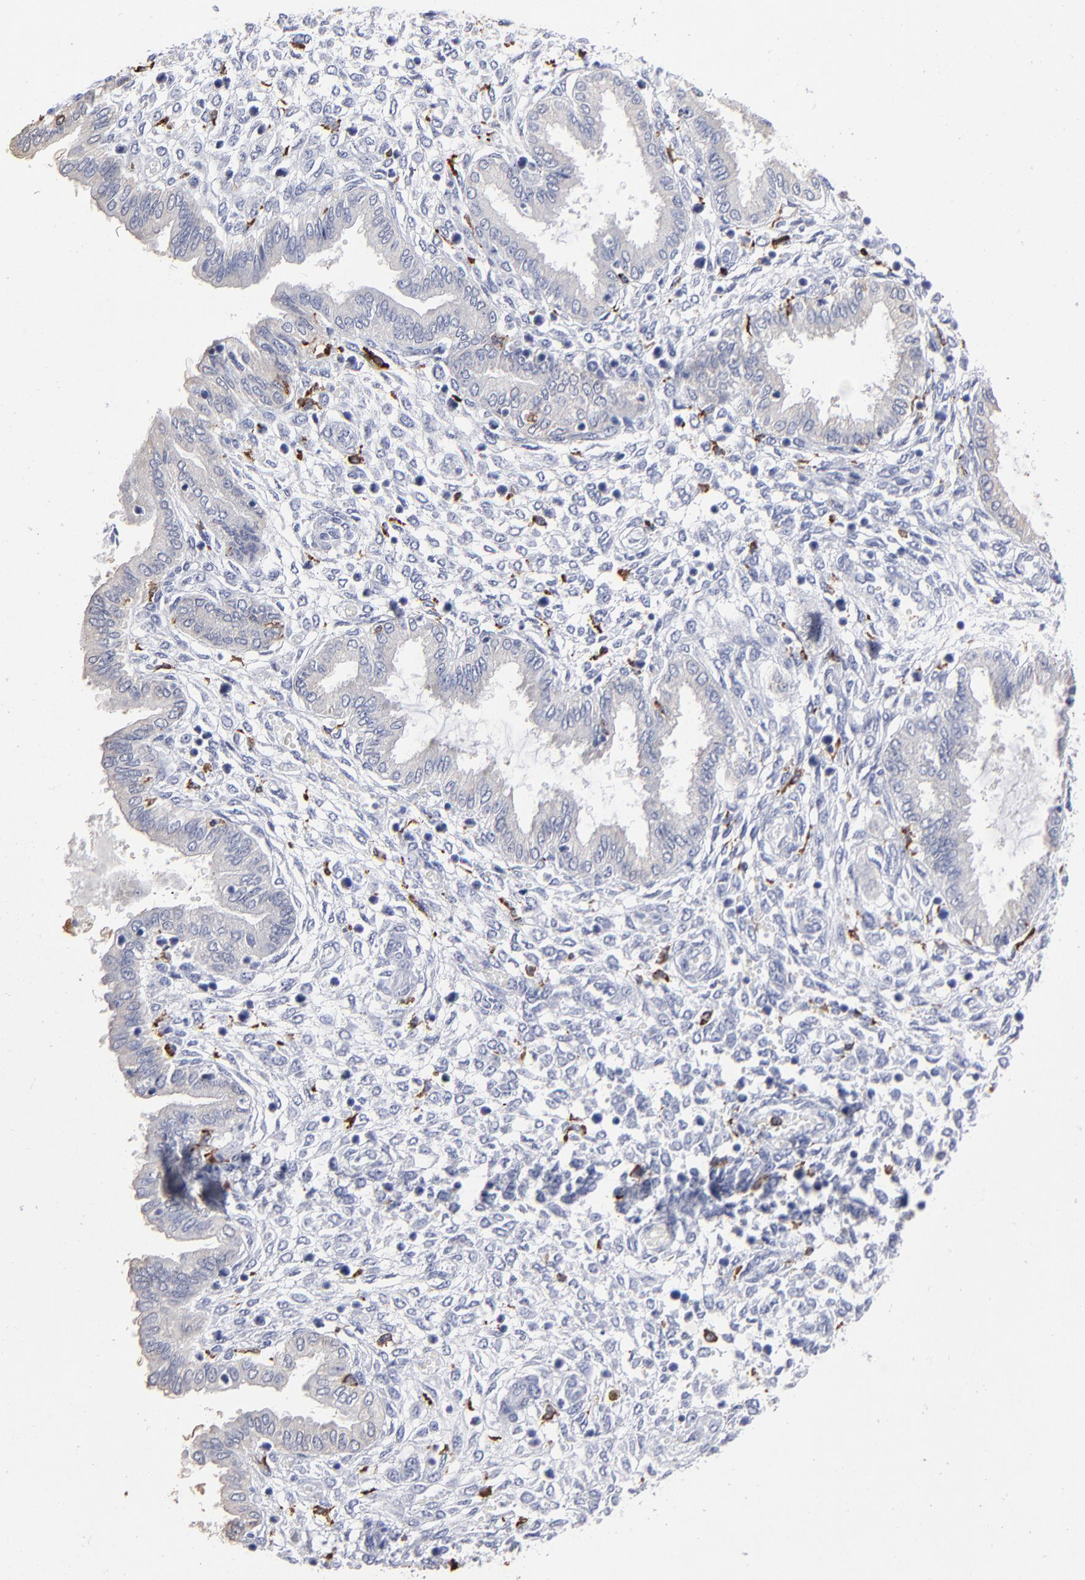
{"staining": {"intensity": "strong", "quantity": "<25%", "location": "cytoplasmic/membranous"}, "tissue": "endometrium", "cell_type": "Cells in endometrial stroma", "image_type": "normal", "snomed": [{"axis": "morphology", "description": "Normal tissue, NOS"}, {"axis": "topography", "description": "Endometrium"}], "caption": "Immunohistochemistry photomicrograph of benign human endometrium stained for a protein (brown), which displays medium levels of strong cytoplasmic/membranous expression in about <25% of cells in endometrial stroma.", "gene": "CD180", "patient": {"sex": "female", "age": 33}}